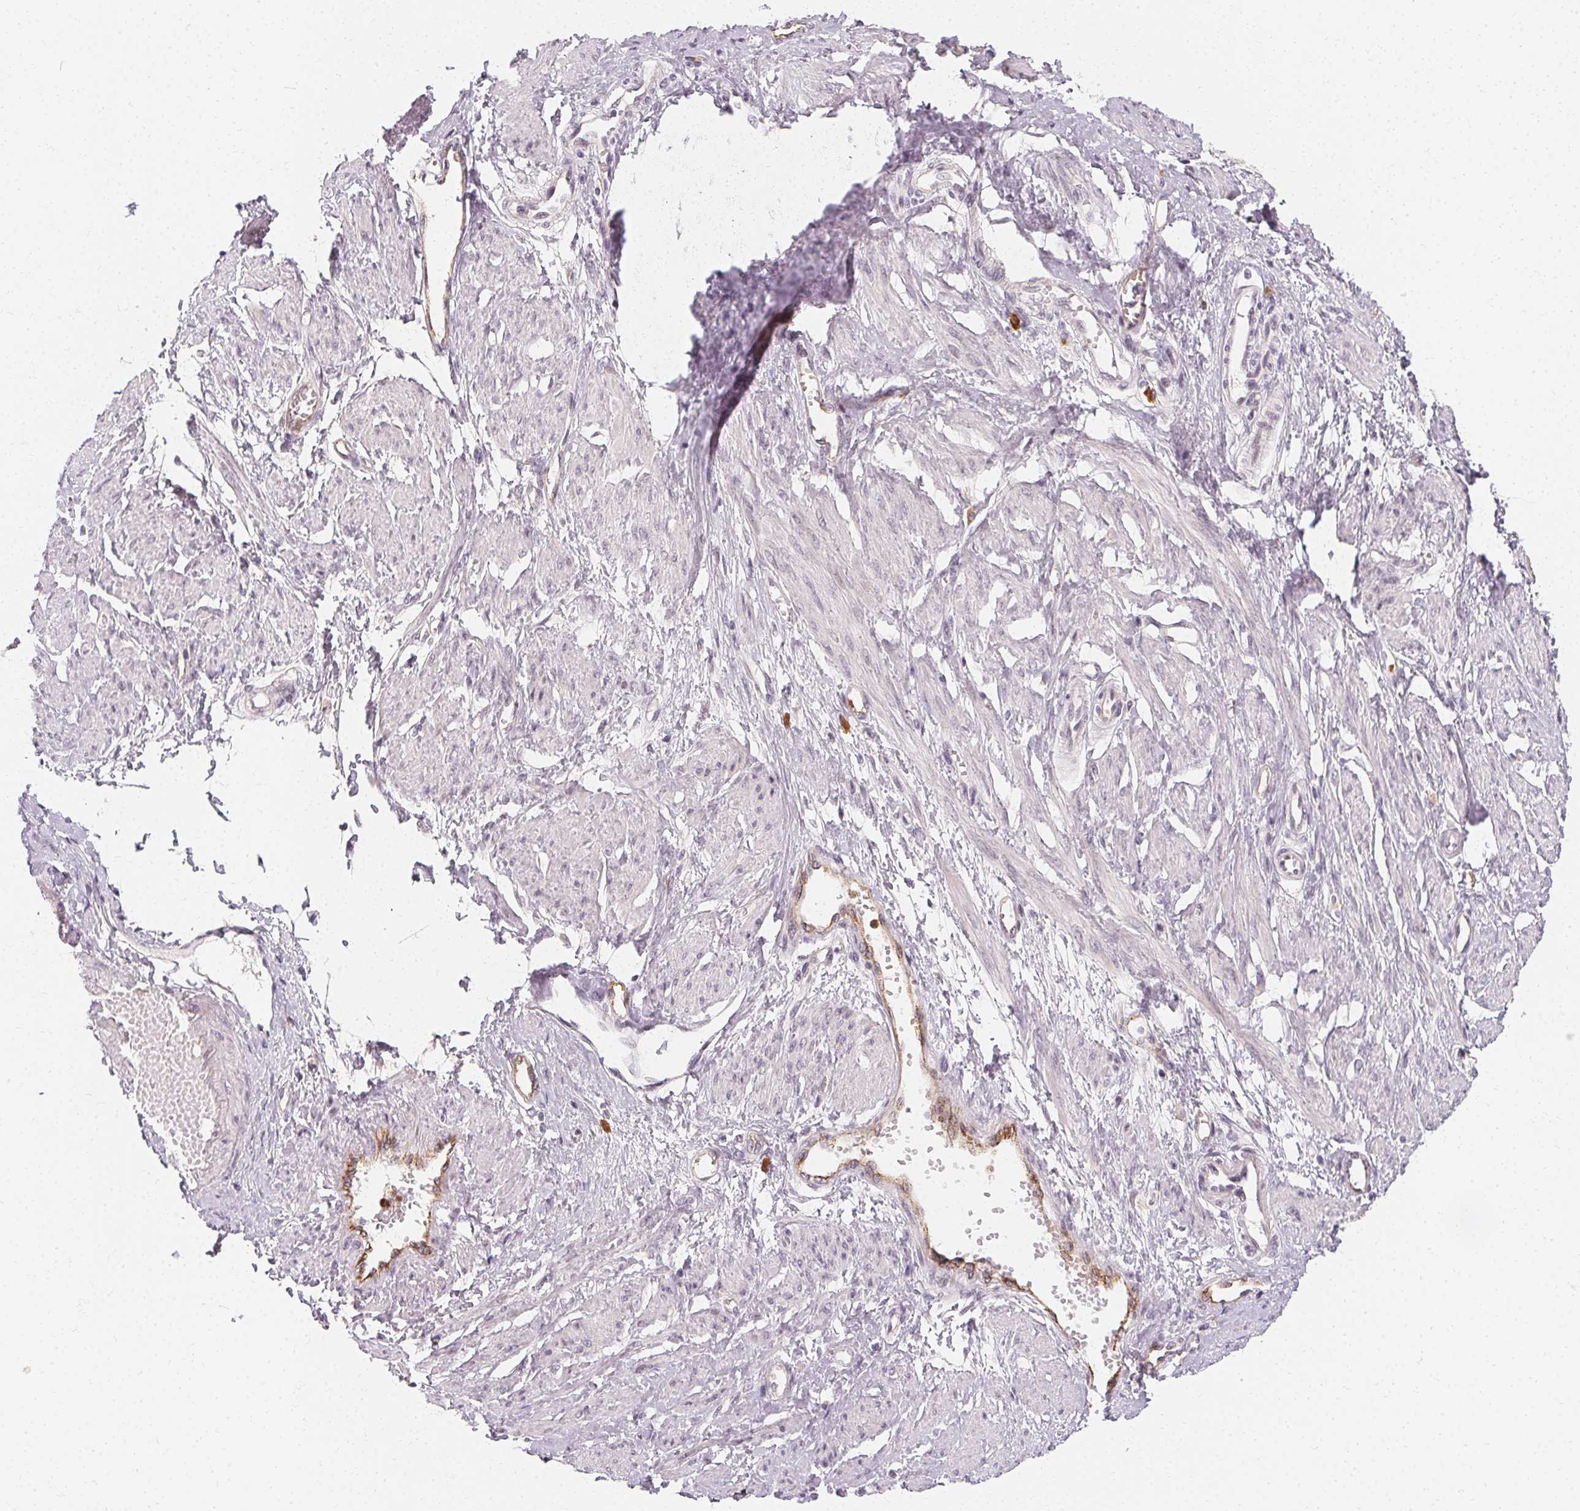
{"staining": {"intensity": "negative", "quantity": "none", "location": "none"}, "tissue": "smooth muscle", "cell_type": "Smooth muscle cells", "image_type": "normal", "snomed": [{"axis": "morphology", "description": "Normal tissue, NOS"}, {"axis": "topography", "description": "Smooth muscle"}, {"axis": "topography", "description": "Uterus"}], "caption": "Immunohistochemical staining of benign human smooth muscle exhibits no significant positivity in smooth muscle cells. The staining is performed using DAB (3,3'-diaminobenzidine) brown chromogen with nuclei counter-stained in using hematoxylin.", "gene": "CLCNKA", "patient": {"sex": "female", "age": 39}}